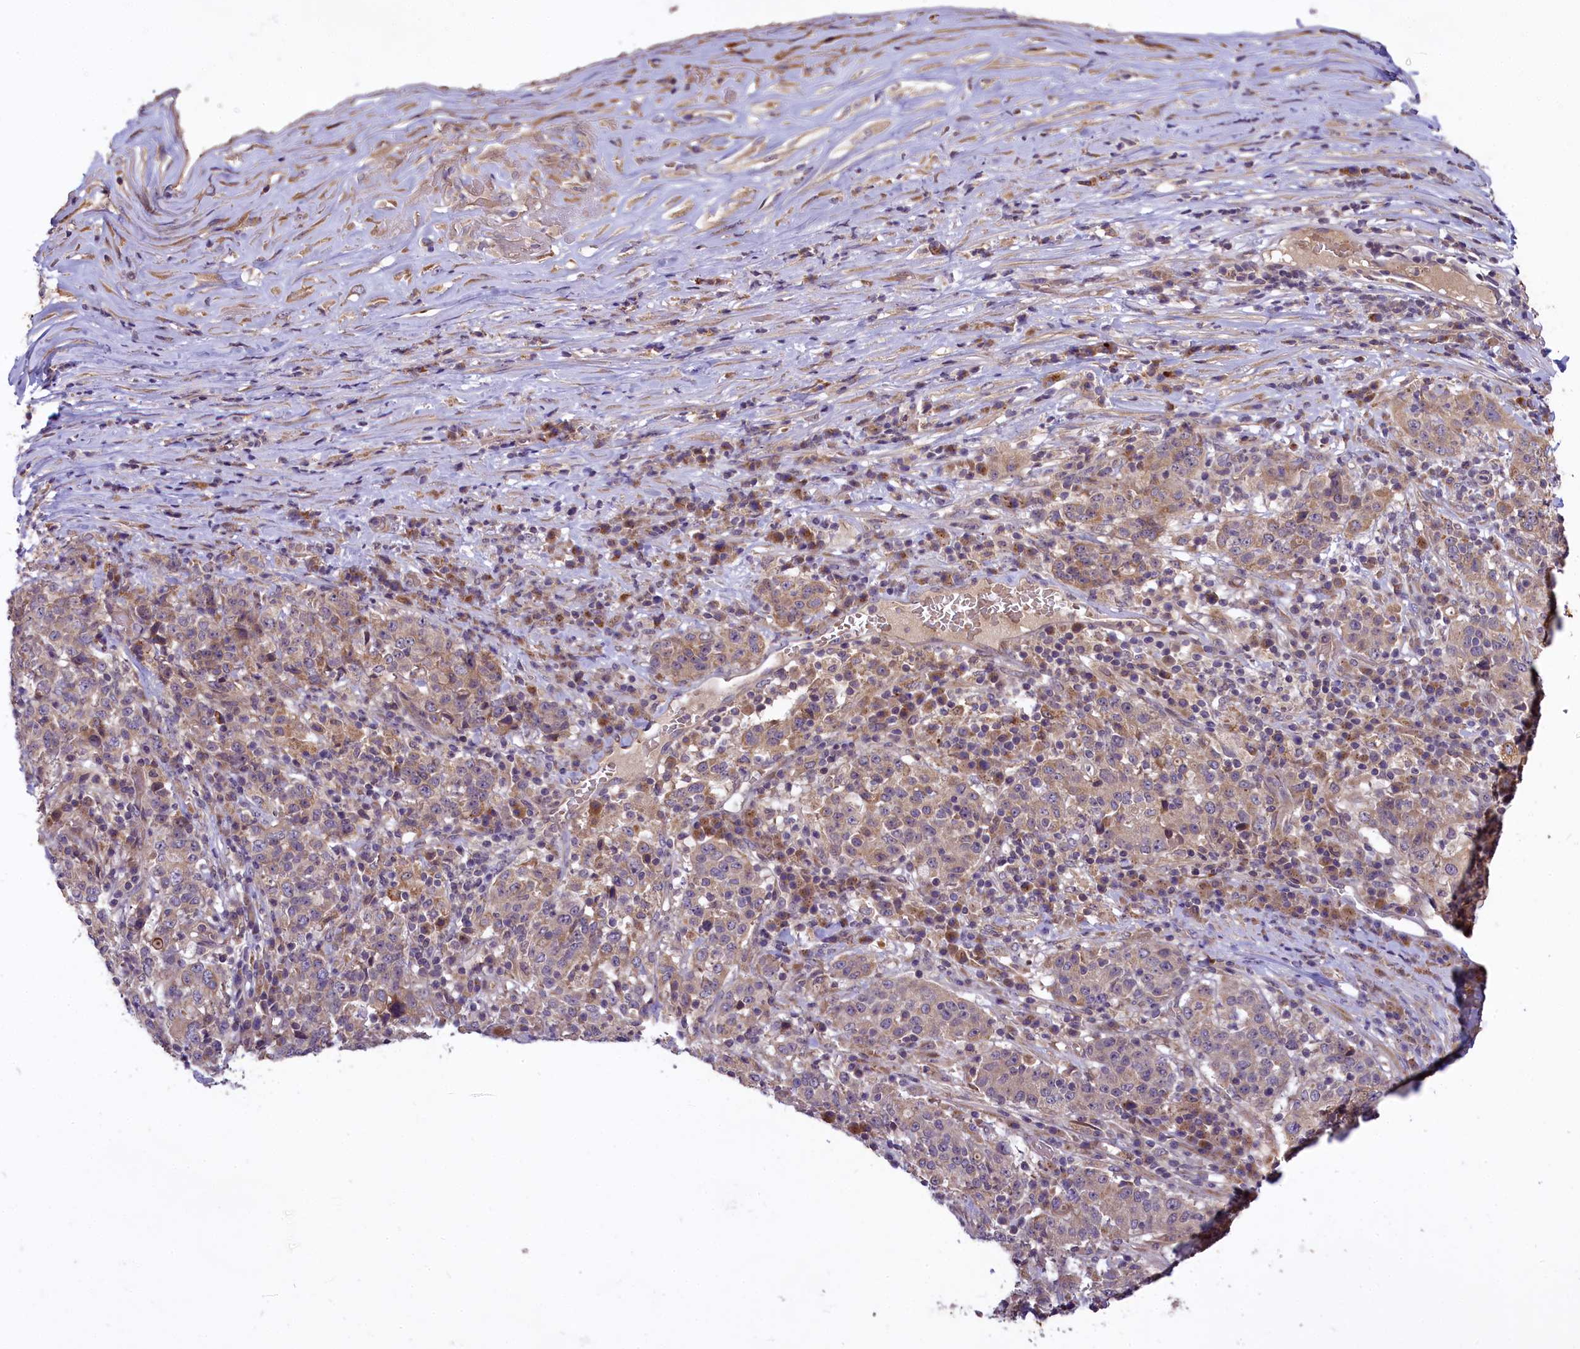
{"staining": {"intensity": "weak", "quantity": "25%-75%", "location": "cytoplasmic/membranous"}, "tissue": "stomach cancer", "cell_type": "Tumor cells", "image_type": "cancer", "snomed": [{"axis": "morphology", "description": "Adenocarcinoma, NOS"}, {"axis": "topography", "description": "Stomach"}], "caption": "A micrograph showing weak cytoplasmic/membranous staining in about 25%-75% of tumor cells in stomach adenocarcinoma, as visualized by brown immunohistochemical staining.", "gene": "MEMO1", "patient": {"sex": "male", "age": 59}}